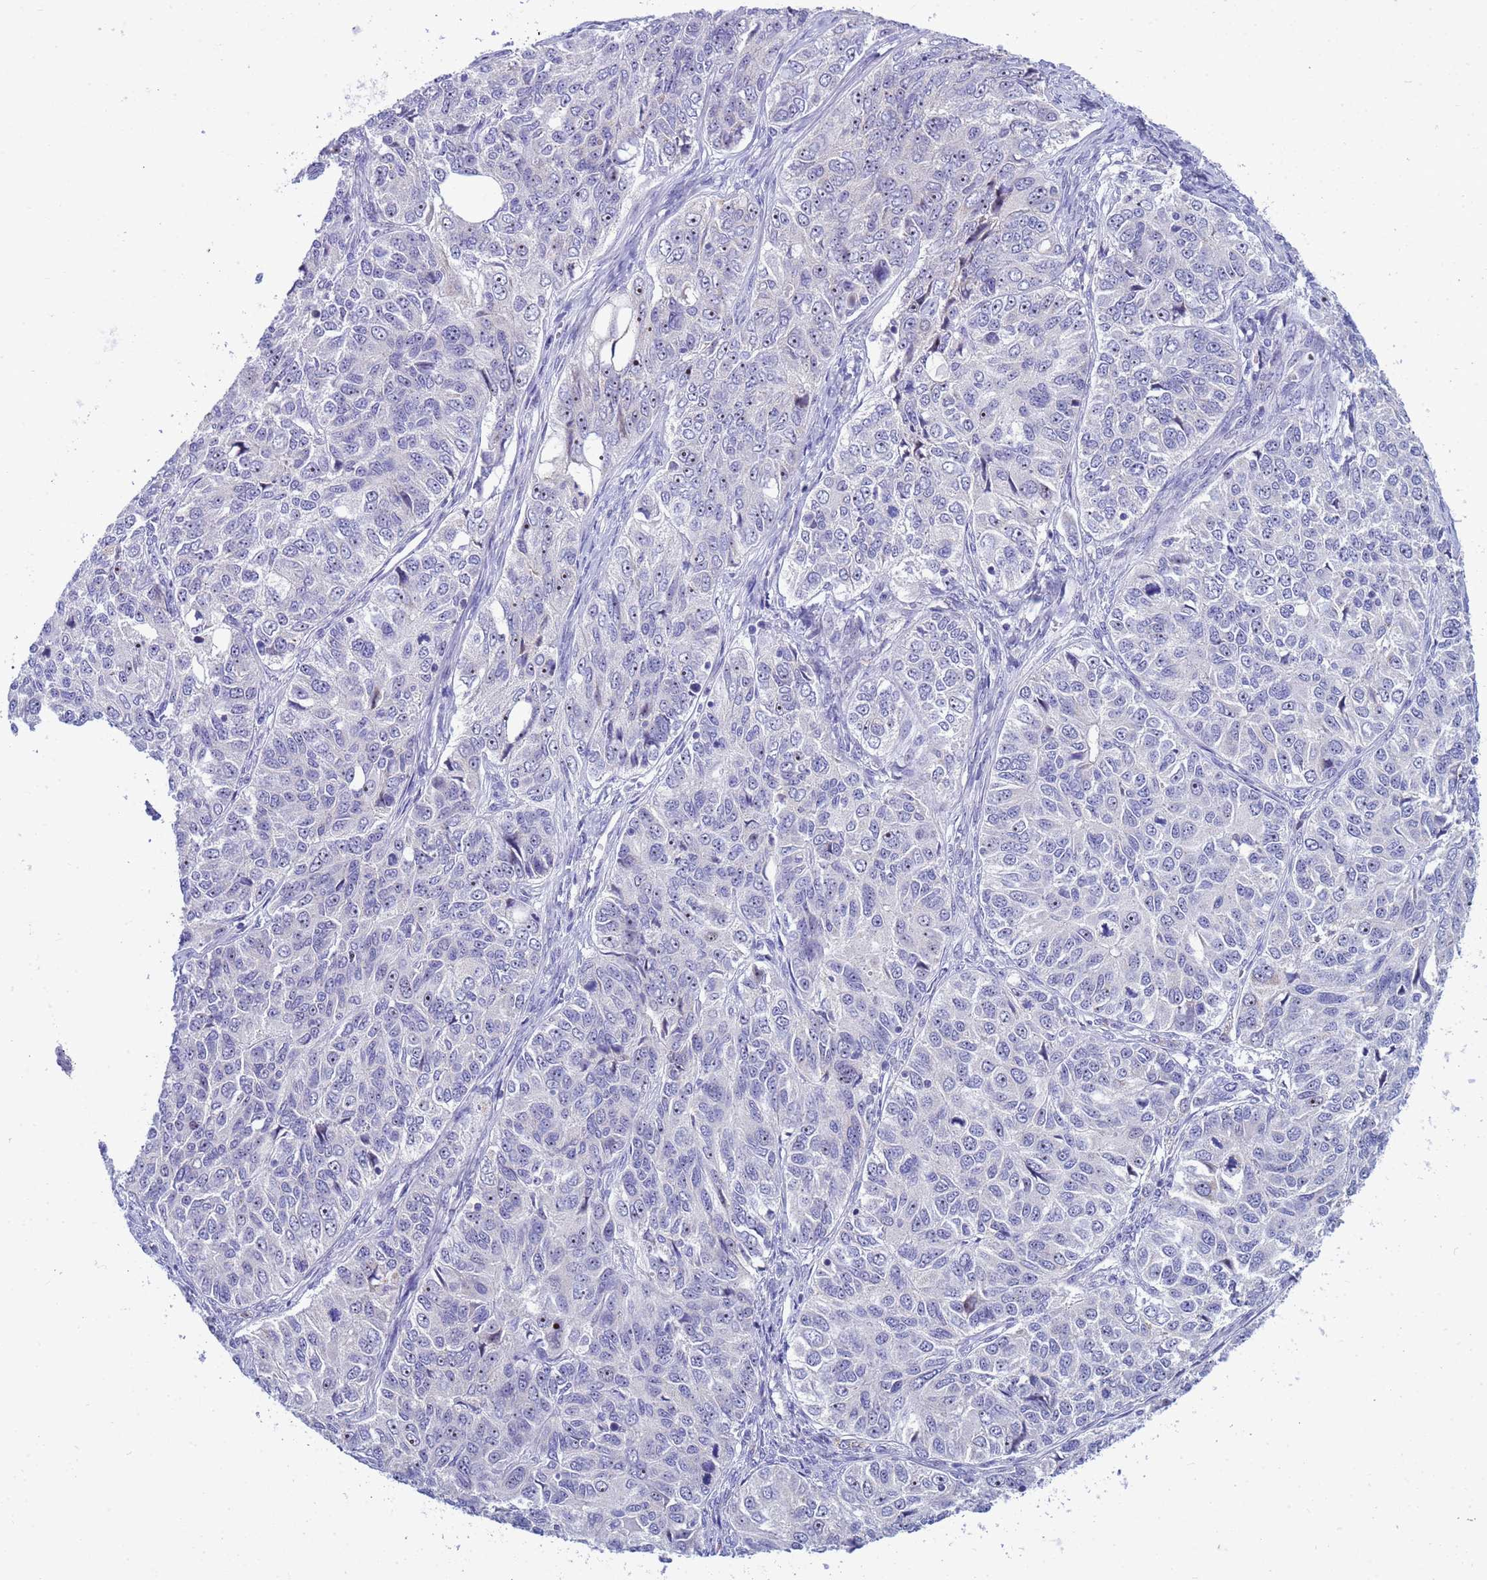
{"staining": {"intensity": "moderate", "quantity": "<25%", "location": "nuclear"}, "tissue": "ovarian cancer", "cell_type": "Tumor cells", "image_type": "cancer", "snomed": [{"axis": "morphology", "description": "Carcinoma, endometroid"}, {"axis": "topography", "description": "Ovary"}], "caption": "A histopathology image of ovarian endometroid carcinoma stained for a protein reveals moderate nuclear brown staining in tumor cells. (DAB (3,3'-diaminobenzidine) IHC with brightfield microscopy, high magnification).", "gene": "LRATD1", "patient": {"sex": "female", "age": 51}}